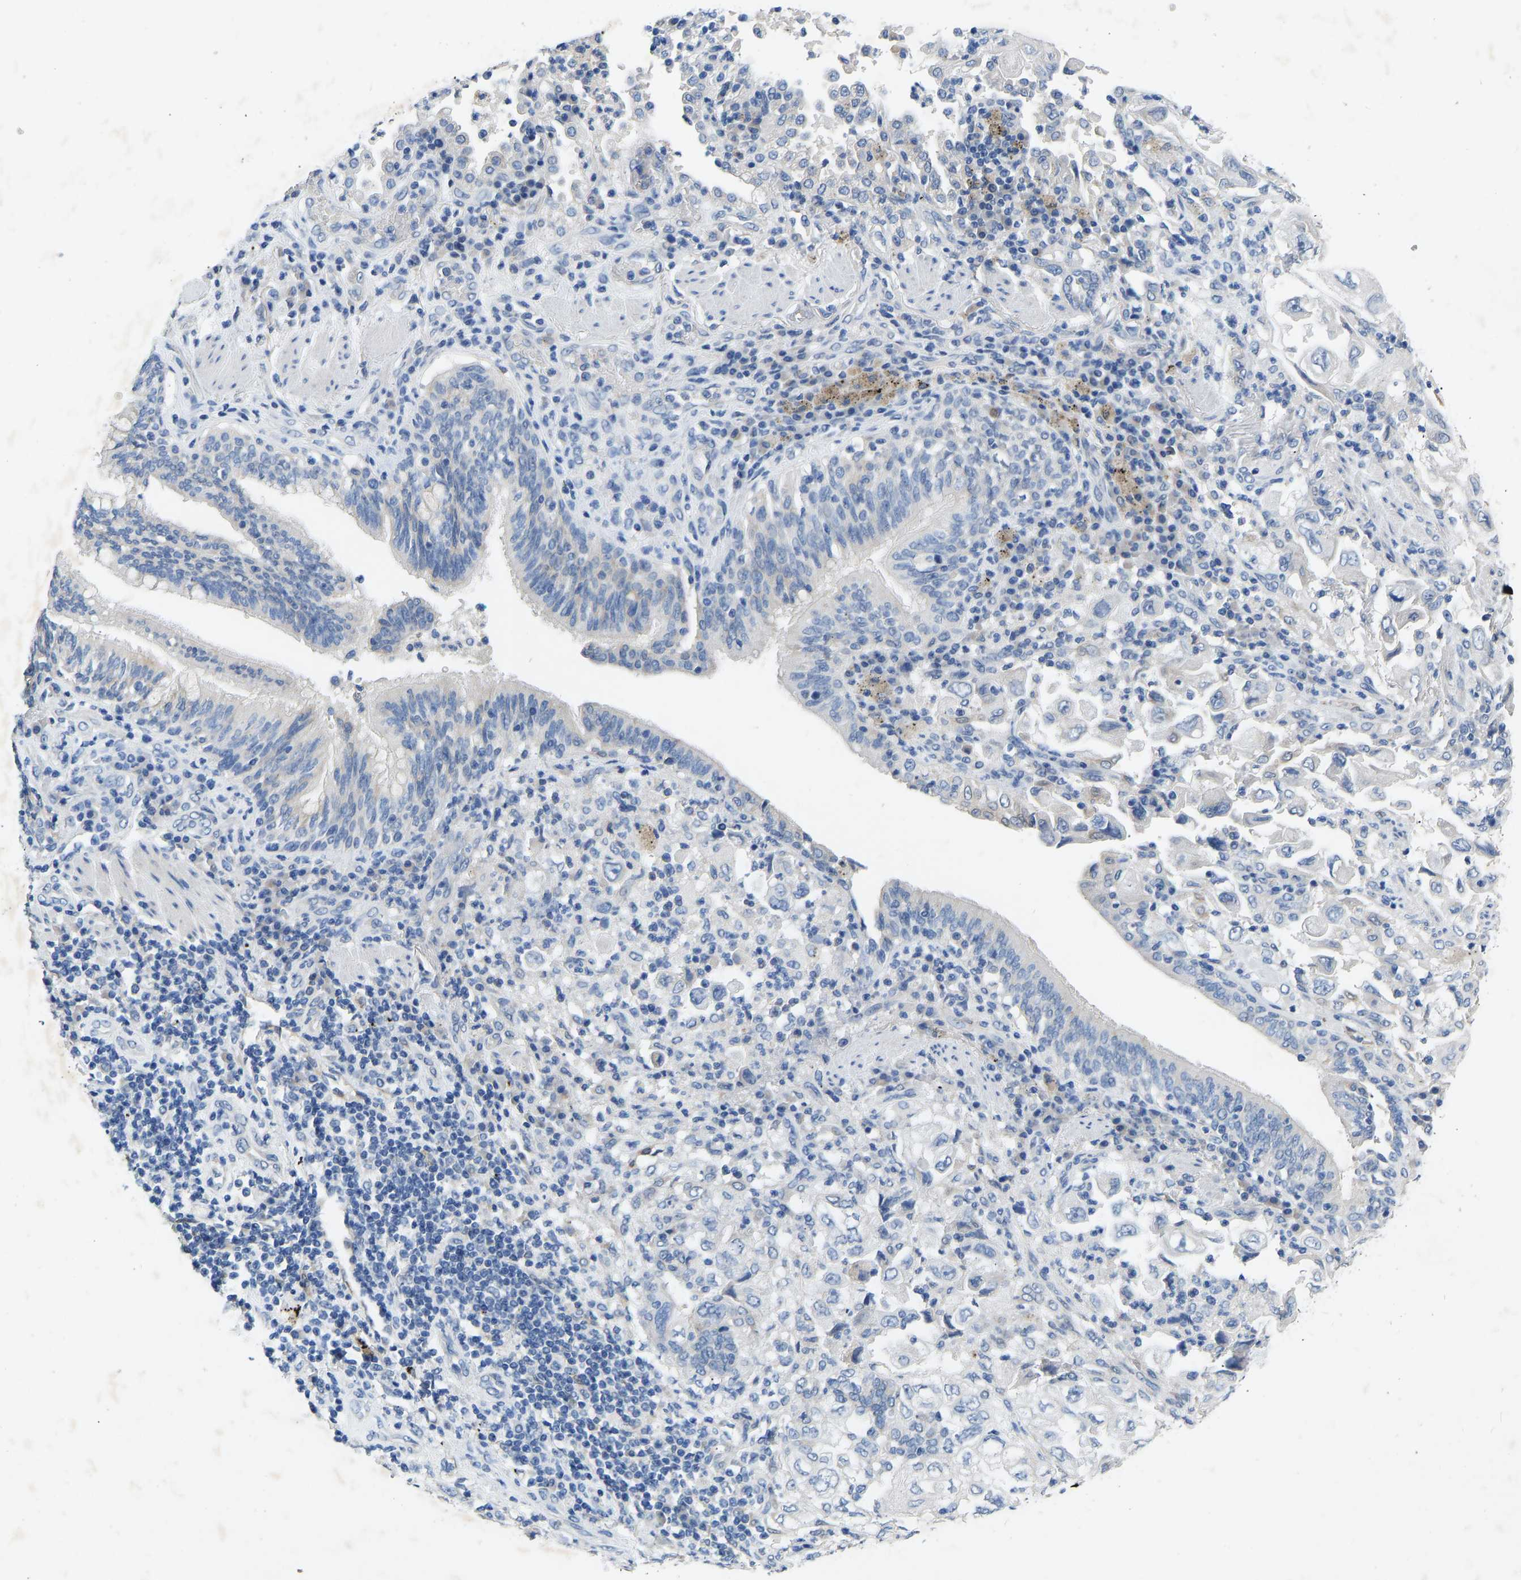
{"staining": {"intensity": "negative", "quantity": "none", "location": "none"}, "tissue": "lung cancer", "cell_type": "Tumor cells", "image_type": "cancer", "snomed": [{"axis": "morphology", "description": "Adenocarcinoma, NOS"}, {"axis": "topography", "description": "Lung"}], "caption": "Human lung adenocarcinoma stained for a protein using IHC displays no expression in tumor cells.", "gene": "RBP1", "patient": {"sex": "male", "age": 64}}